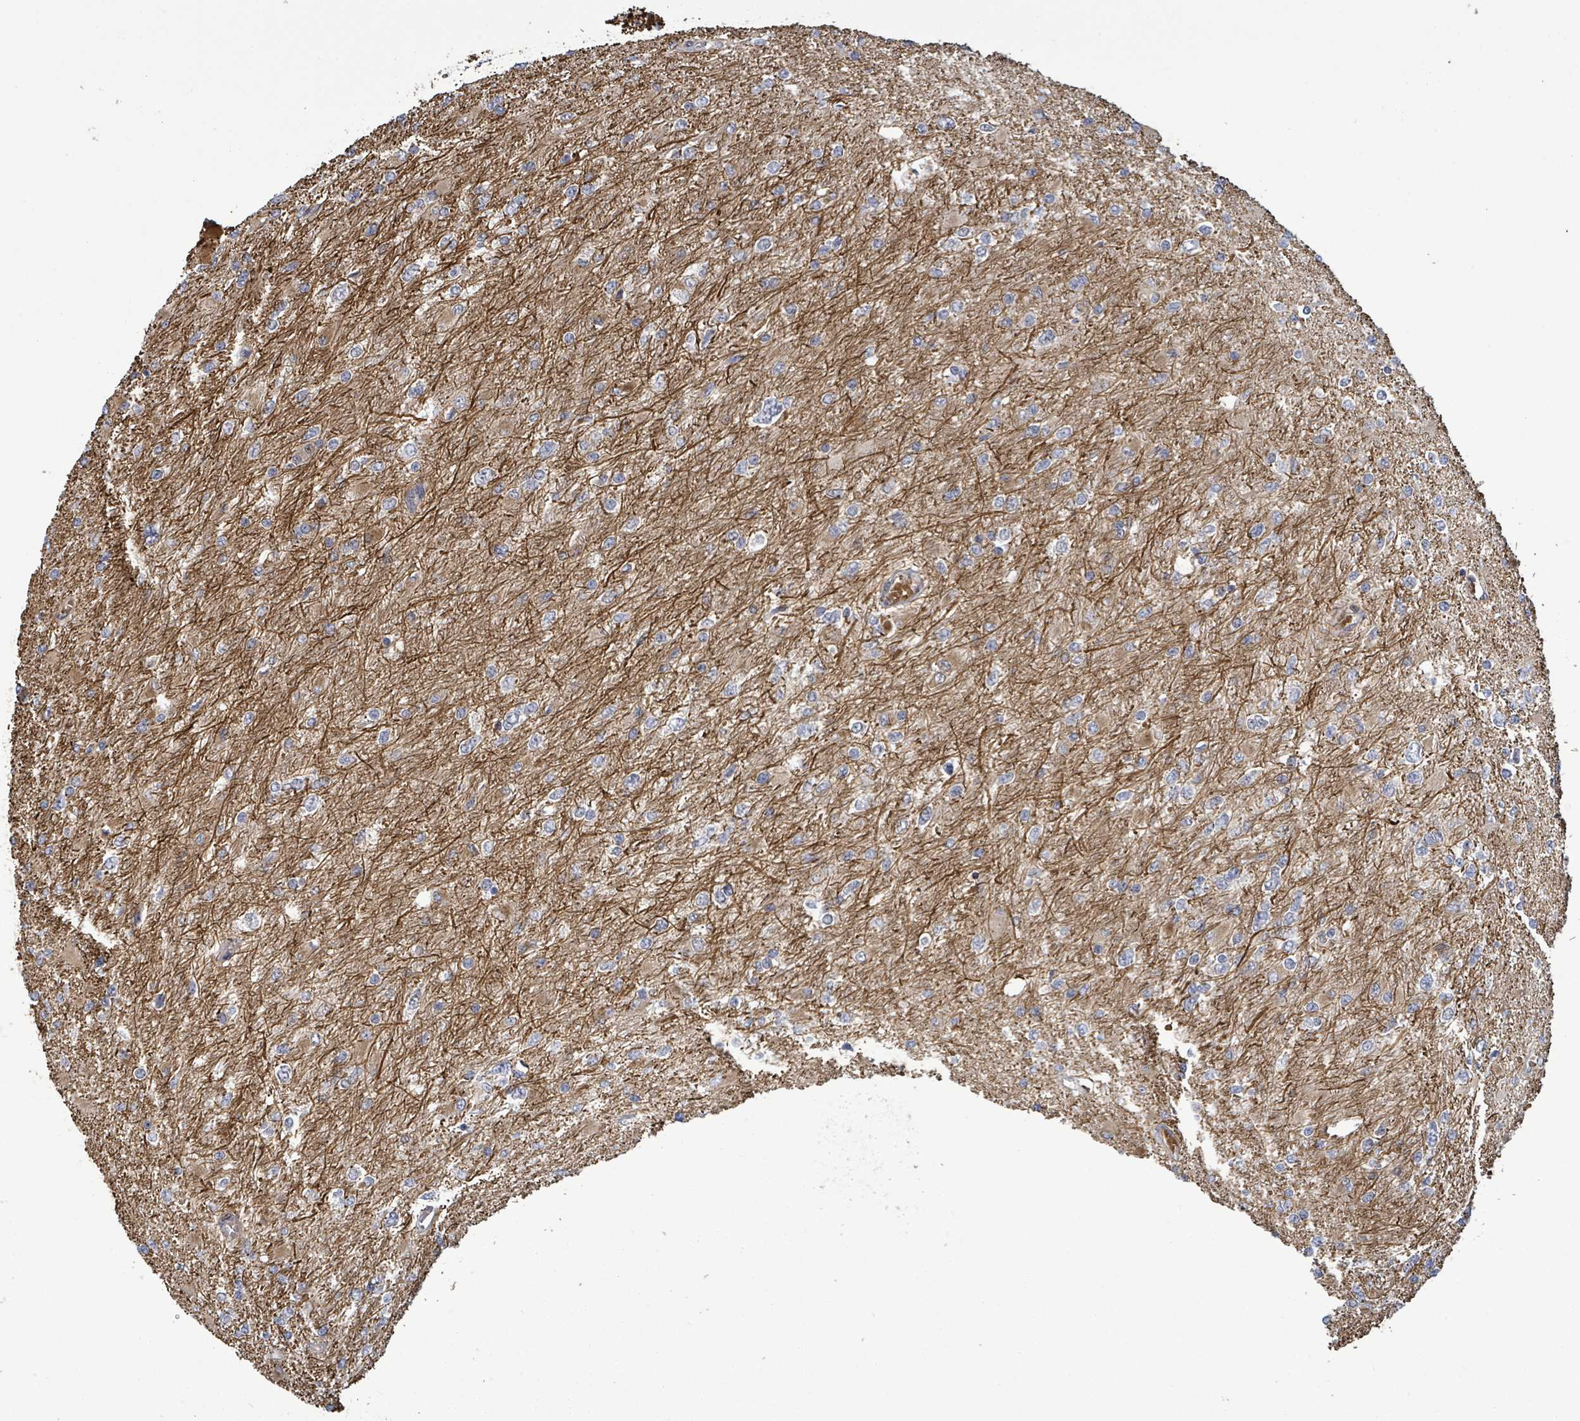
{"staining": {"intensity": "moderate", "quantity": "25%-75%", "location": "cytoplasmic/membranous"}, "tissue": "glioma", "cell_type": "Tumor cells", "image_type": "cancer", "snomed": [{"axis": "morphology", "description": "Glioma, malignant, High grade"}, {"axis": "topography", "description": "Cerebral cortex"}], "caption": "A brown stain highlights moderate cytoplasmic/membranous staining of a protein in glioma tumor cells.", "gene": "MAP3K6", "patient": {"sex": "female", "age": 36}}